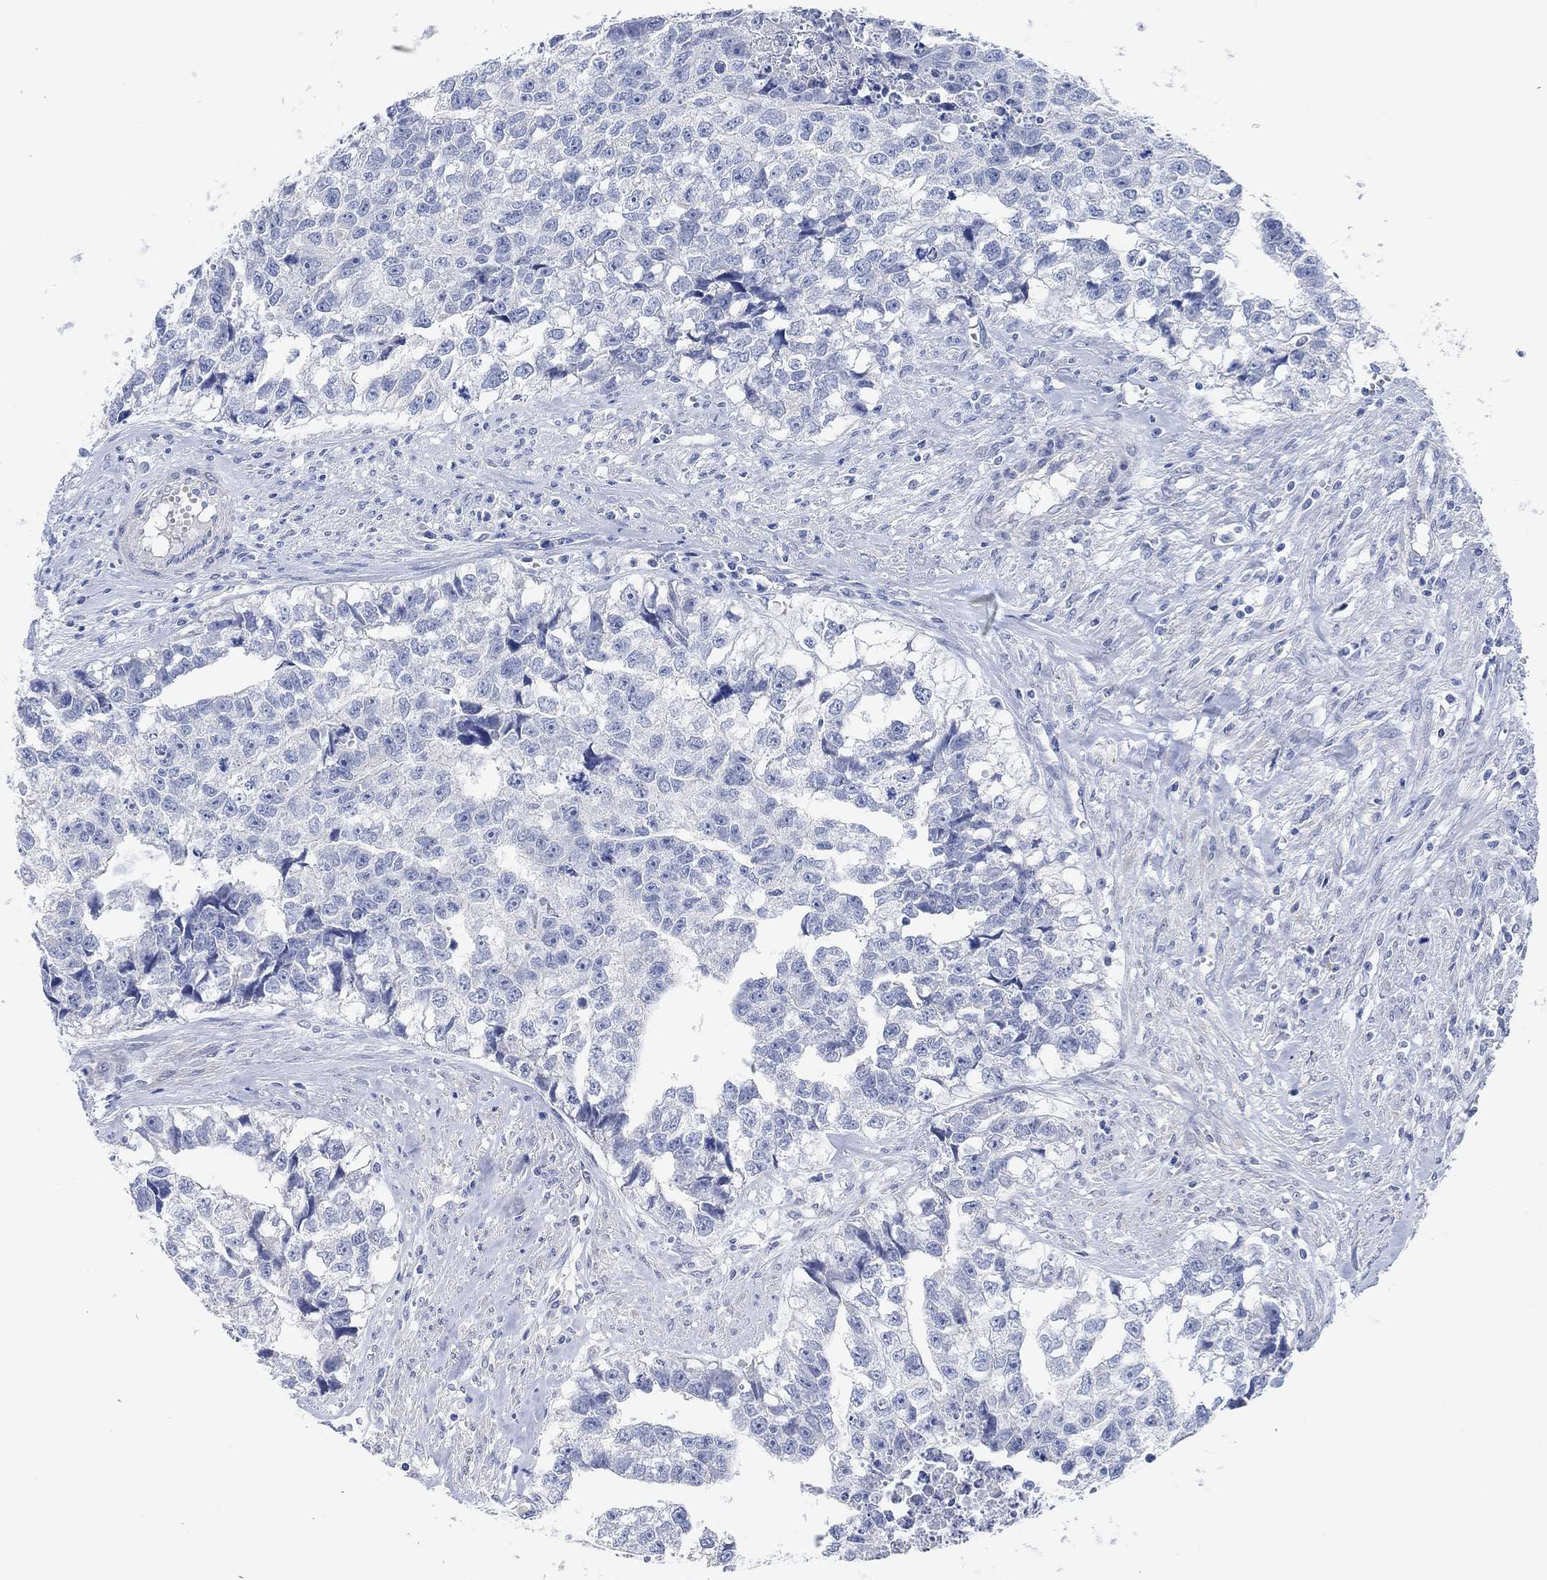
{"staining": {"intensity": "negative", "quantity": "none", "location": "none"}, "tissue": "testis cancer", "cell_type": "Tumor cells", "image_type": "cancer", "snomed": [{"axis": "morphology", "description": "Carcinoma, Embryonal, NOS"}, {"axis": "morphology", "description": "Teratoma, malignant, NOS"}, {"axis": "topography", "description": "Testis"}], "caption": "This is an immunohistochemistry histopathology image of embryonal carcinoma (testis). There is no positivity in tumor cells.", "gene": "VAT1L", "patient": {"sex": "male", "age": 44}}